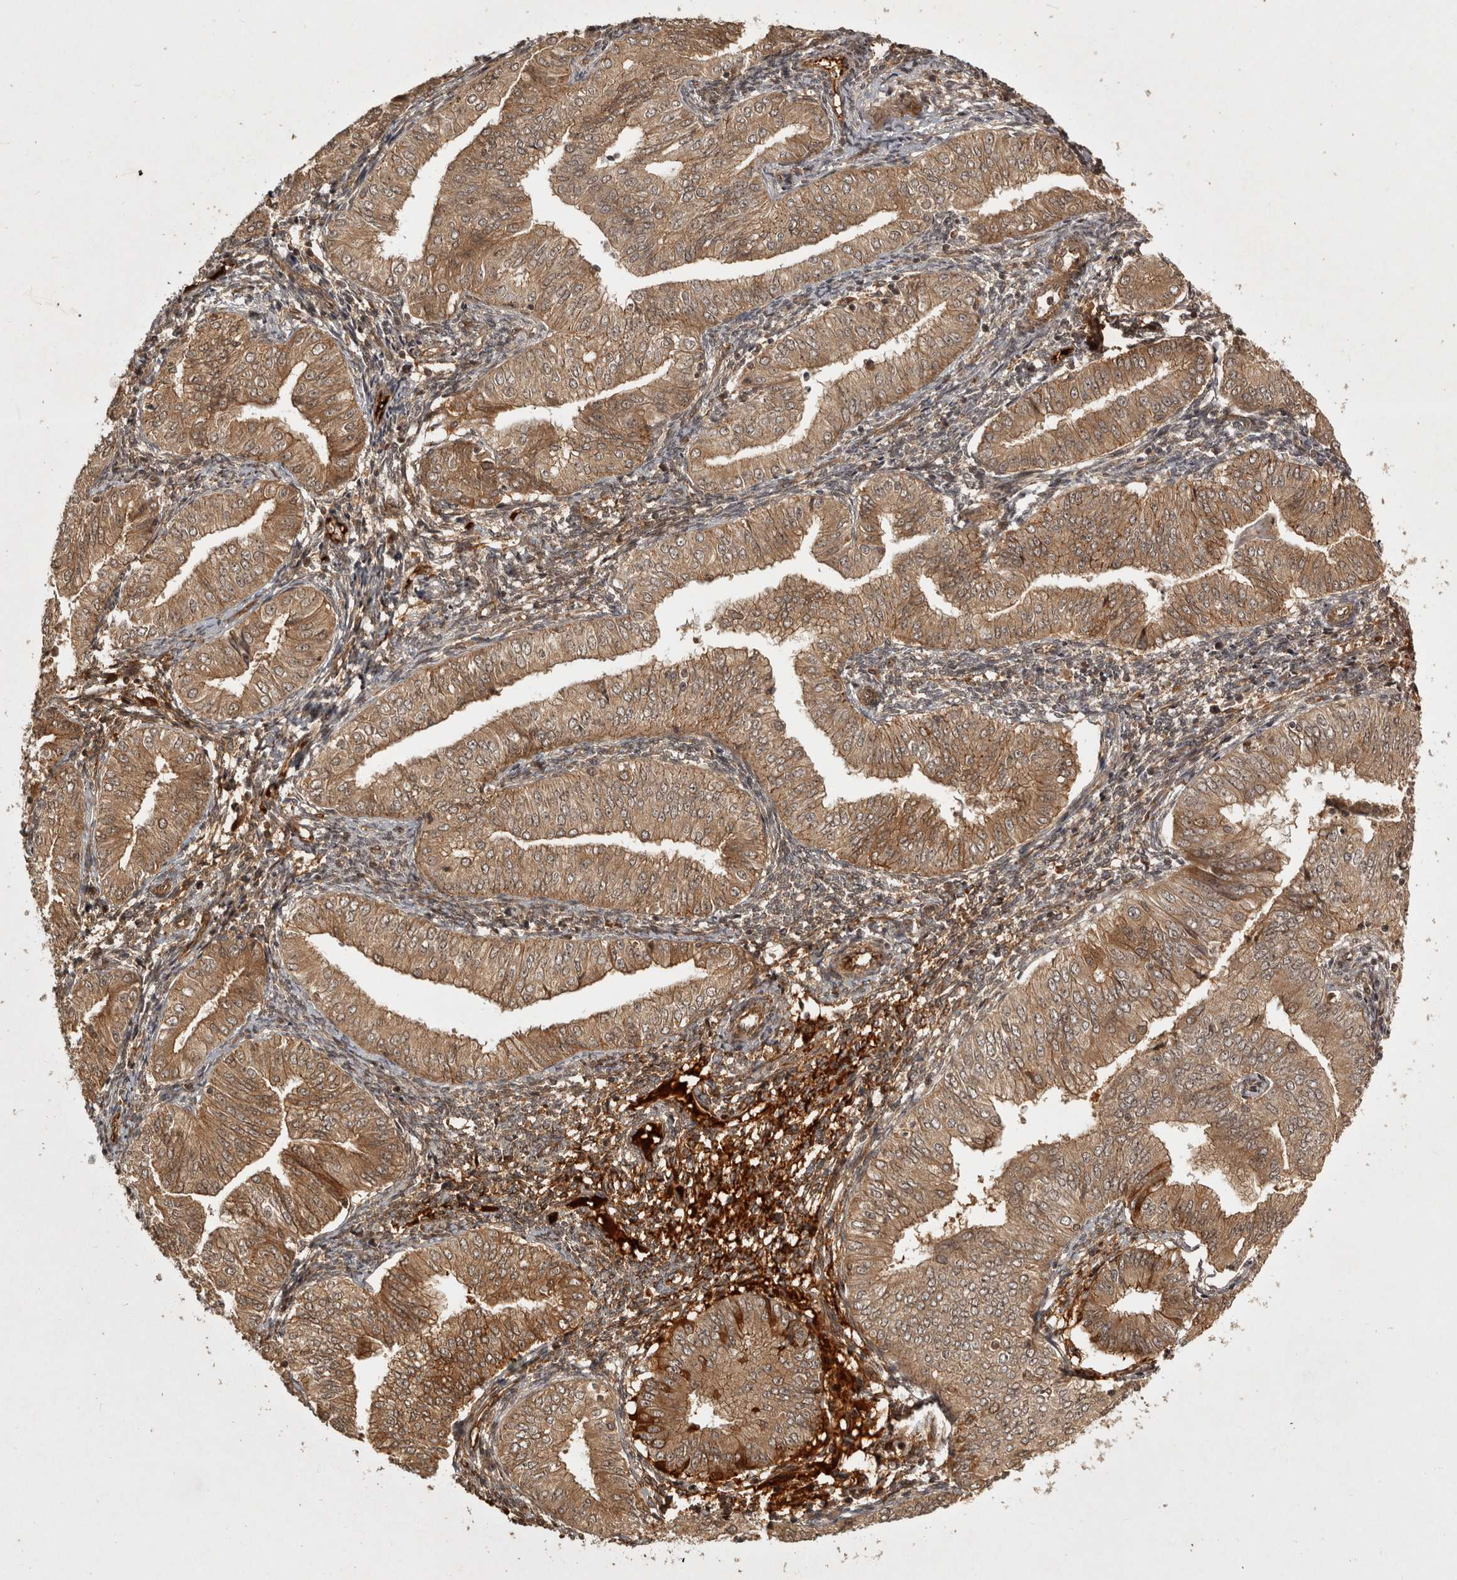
{"staining": {"intensity": "moderate", "quantity": ">75%", "location": "cytoplasmic/membranous"}, "tissue": "endometrial cancer", "cell_type": "Tumor cells", "image_type": "cancer", "snomed": [{"axis": "morphology", "description": "Normal tissue, NOS"}, {"axis": "morphology", "description": "Adenocarcinoma, NOS"}, {"axis": "topography", "description": "Endometrium"}], "caption": "Immunohistochemistry (IHC) photomicrograph of endometrial adenocarcinoma stained for a protein (brown), which displays medium levels of moderate cytoplasmic/membranous expression in about >75% of tumor cells.", "gene": "CAMSAP2", "patient": {"sex": "female", "age": 53}}